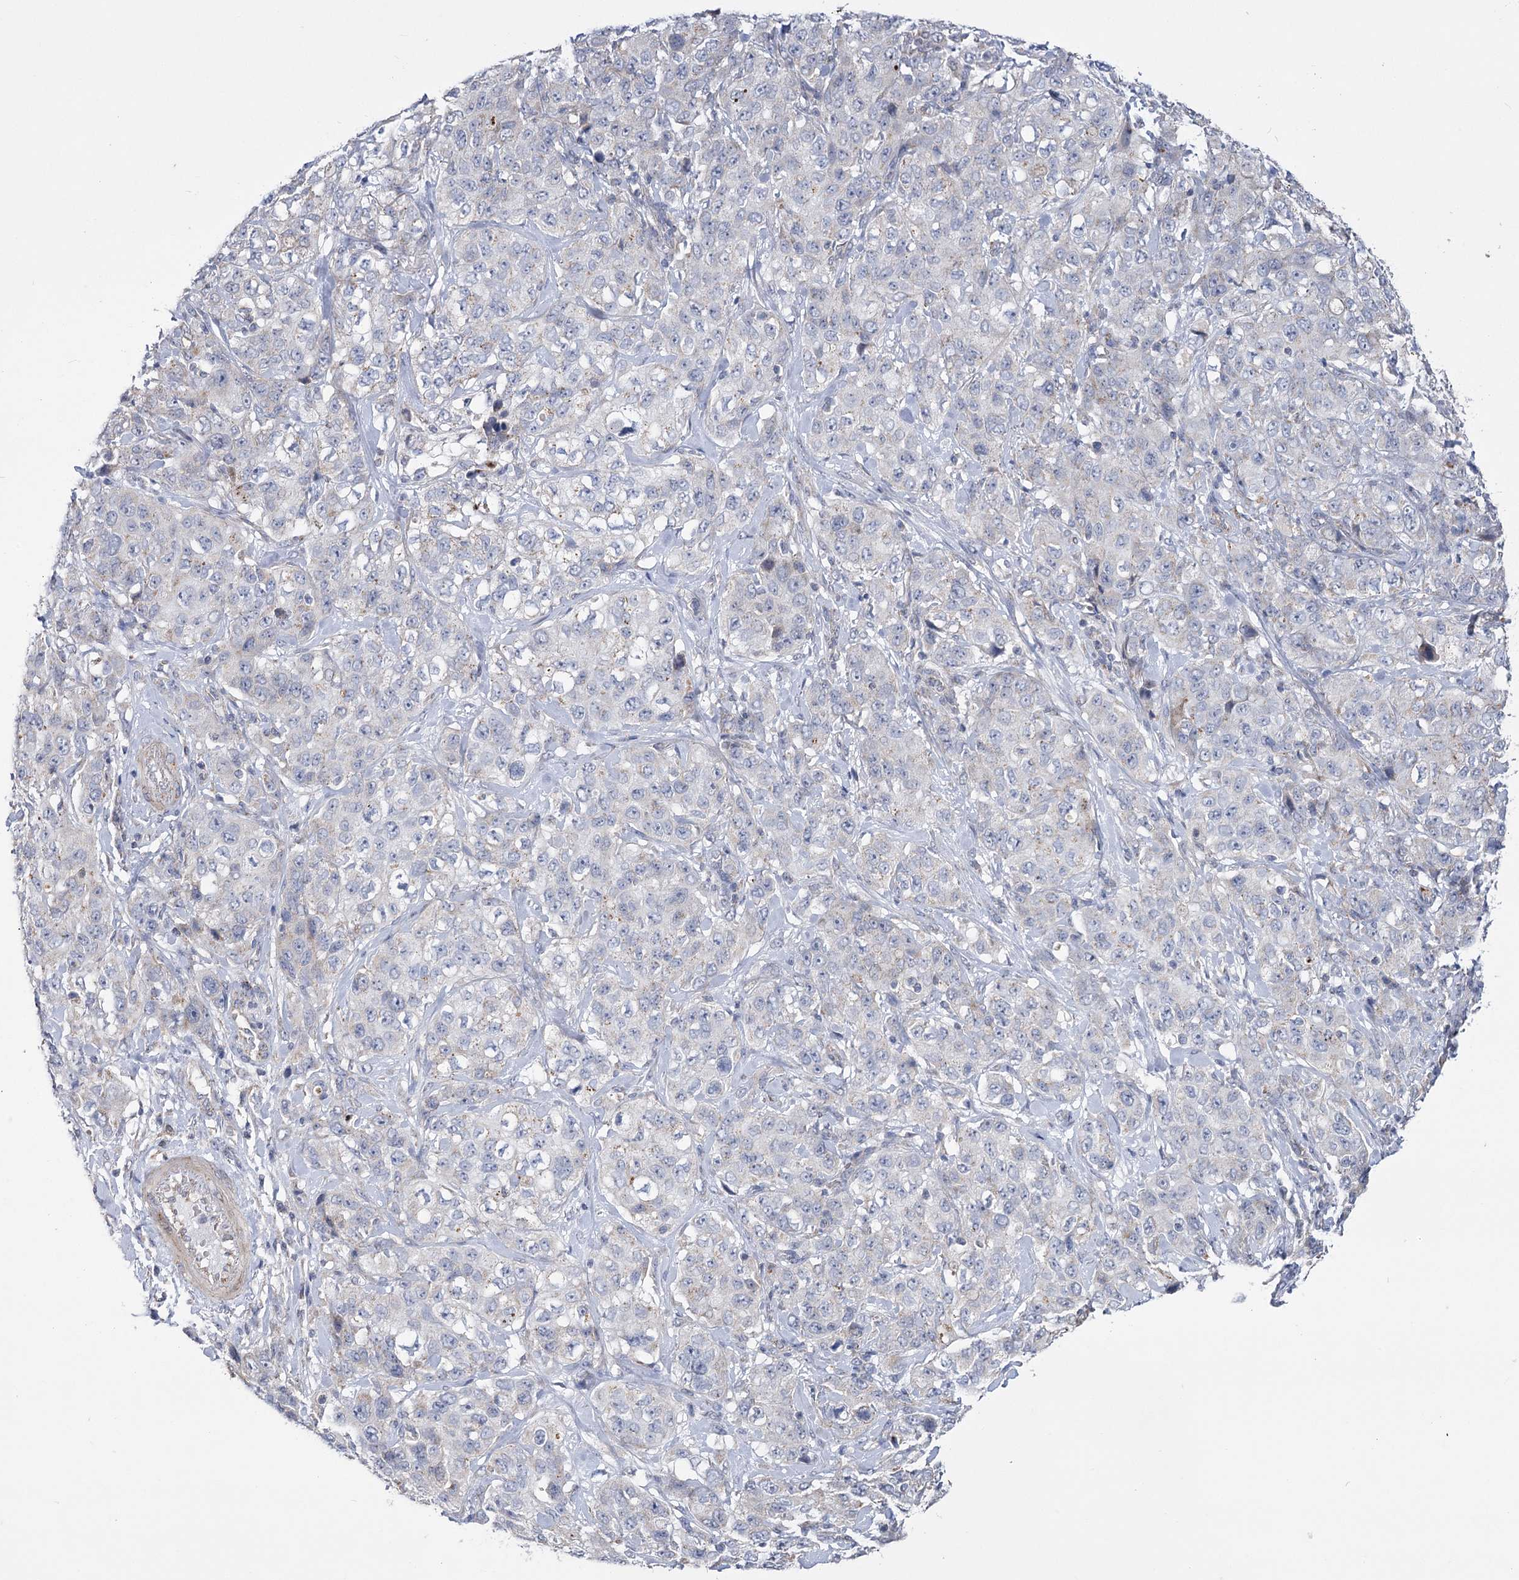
{"staining": {"intensity": "negative", "quantity": "none", "location": "none"}, "tissue": "stomach cancer", "cell_type": "Tumor cells", "image_type": "cancer", "snomed": [{"axis": "morphology", "description": "Adenocarcinoma, NOS"}, {"axis": "topography", "description": "Stomach"}], "caption": "An immunohistochemistry image of adenocarcinoma (stomach) is shown. There is no staining in tumor cells of adenocarcinoma (stomach). (Immunohistochemistry, brightfield microscopy, high magnification).", "gene": "PDHB", "patient": {"sex": "male", "age": 48}}